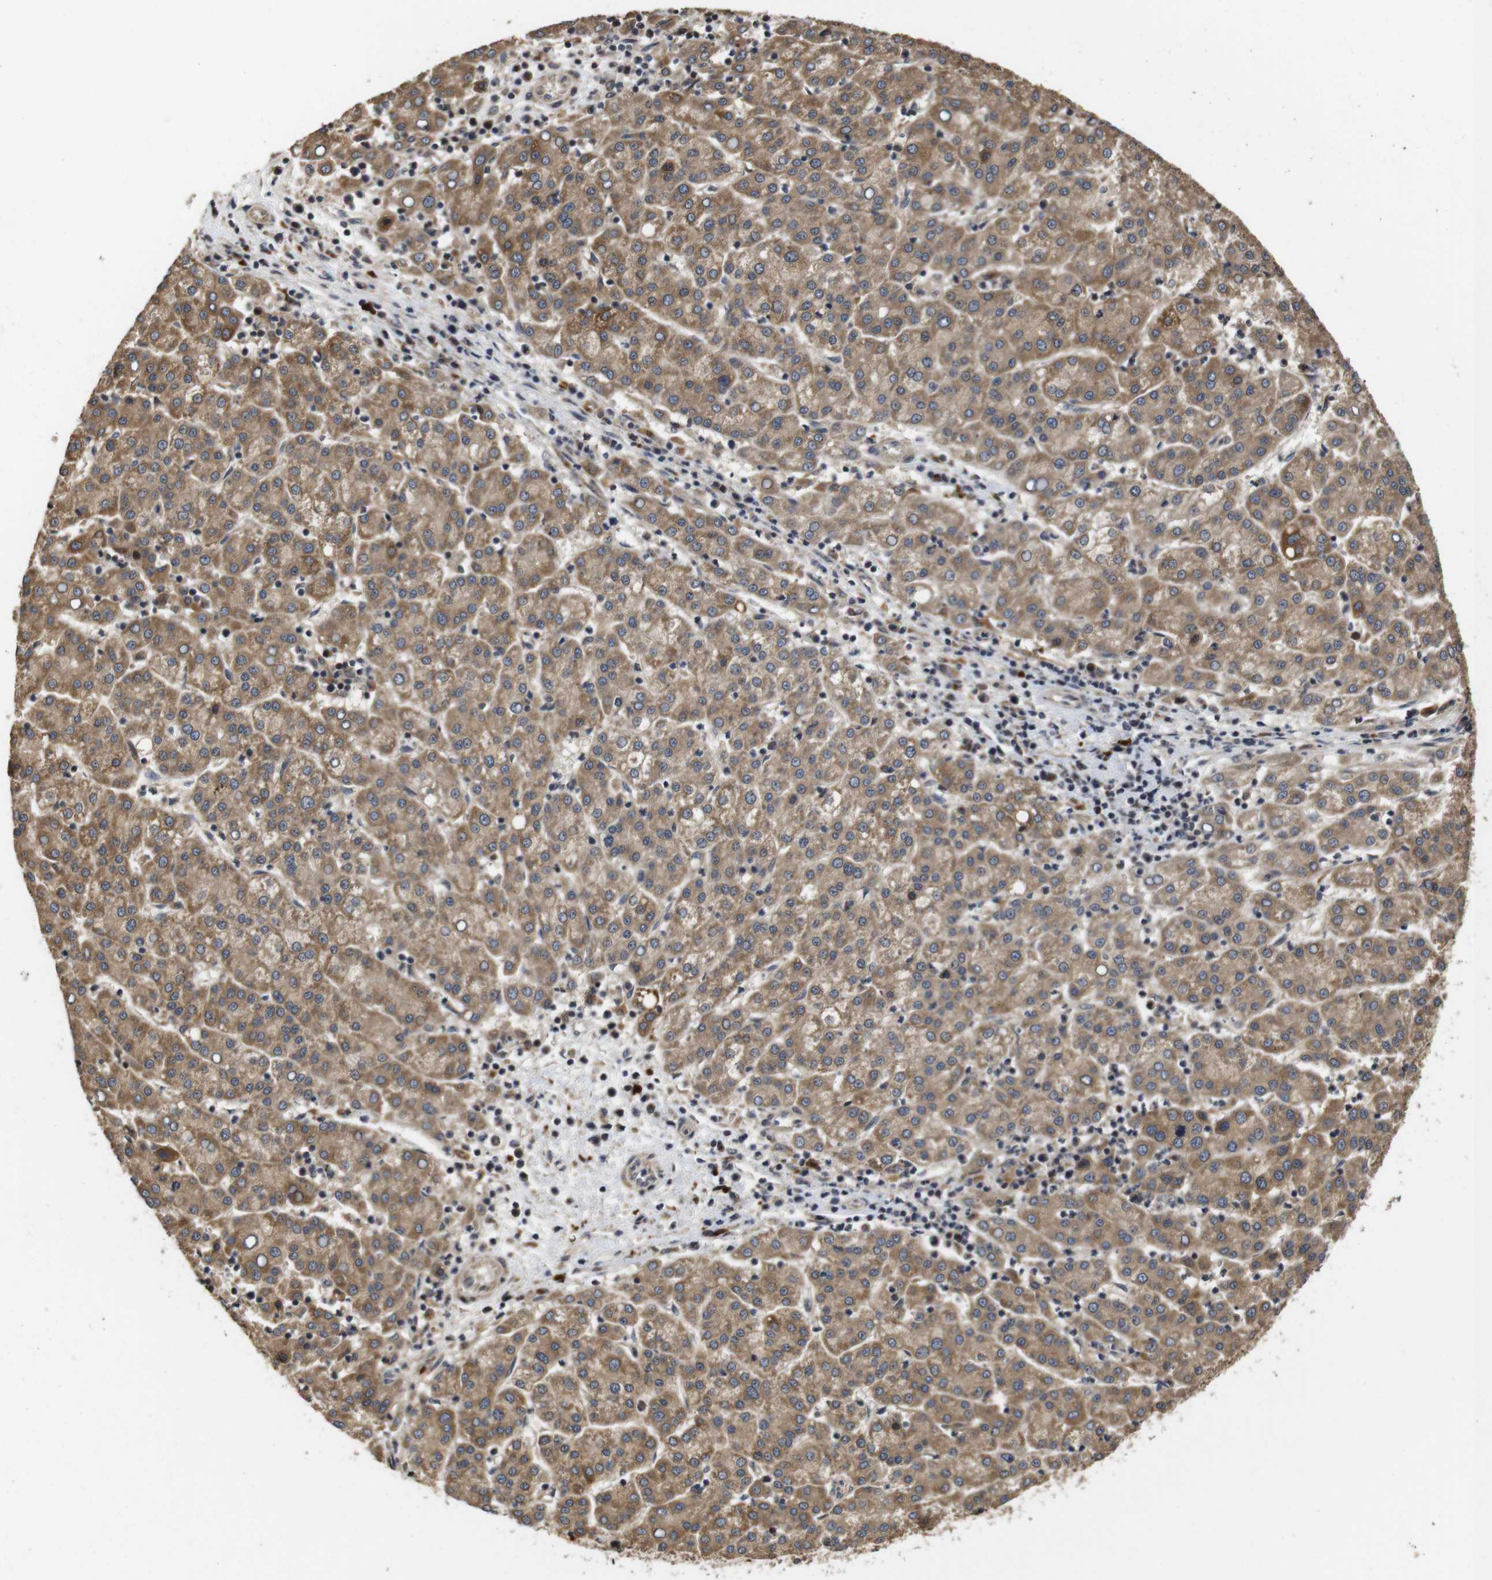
{"staining": {"intensity": "moderate", "quantity": ">75%", "location": "cytoplasmic/membranous"}, "tissue": "liver cancer", "cell_type": "Tumor cells", "image_type": "cancer", "snomed": [{"axis": "morphology", "description": "Carcinoma, Hepatocellular, NOS"}, {"axis": "topography", "description": "Liver"}], "caption": "Immunohistochemical staining of liver cancer (hepatocellular carcinoma) exhibits medium levels of moderate cytoplasmic/membranous protein expression in about >75% of tumor cells.", "gene": "PTPN14", "patient": {"sex": "female", "age": 58}}